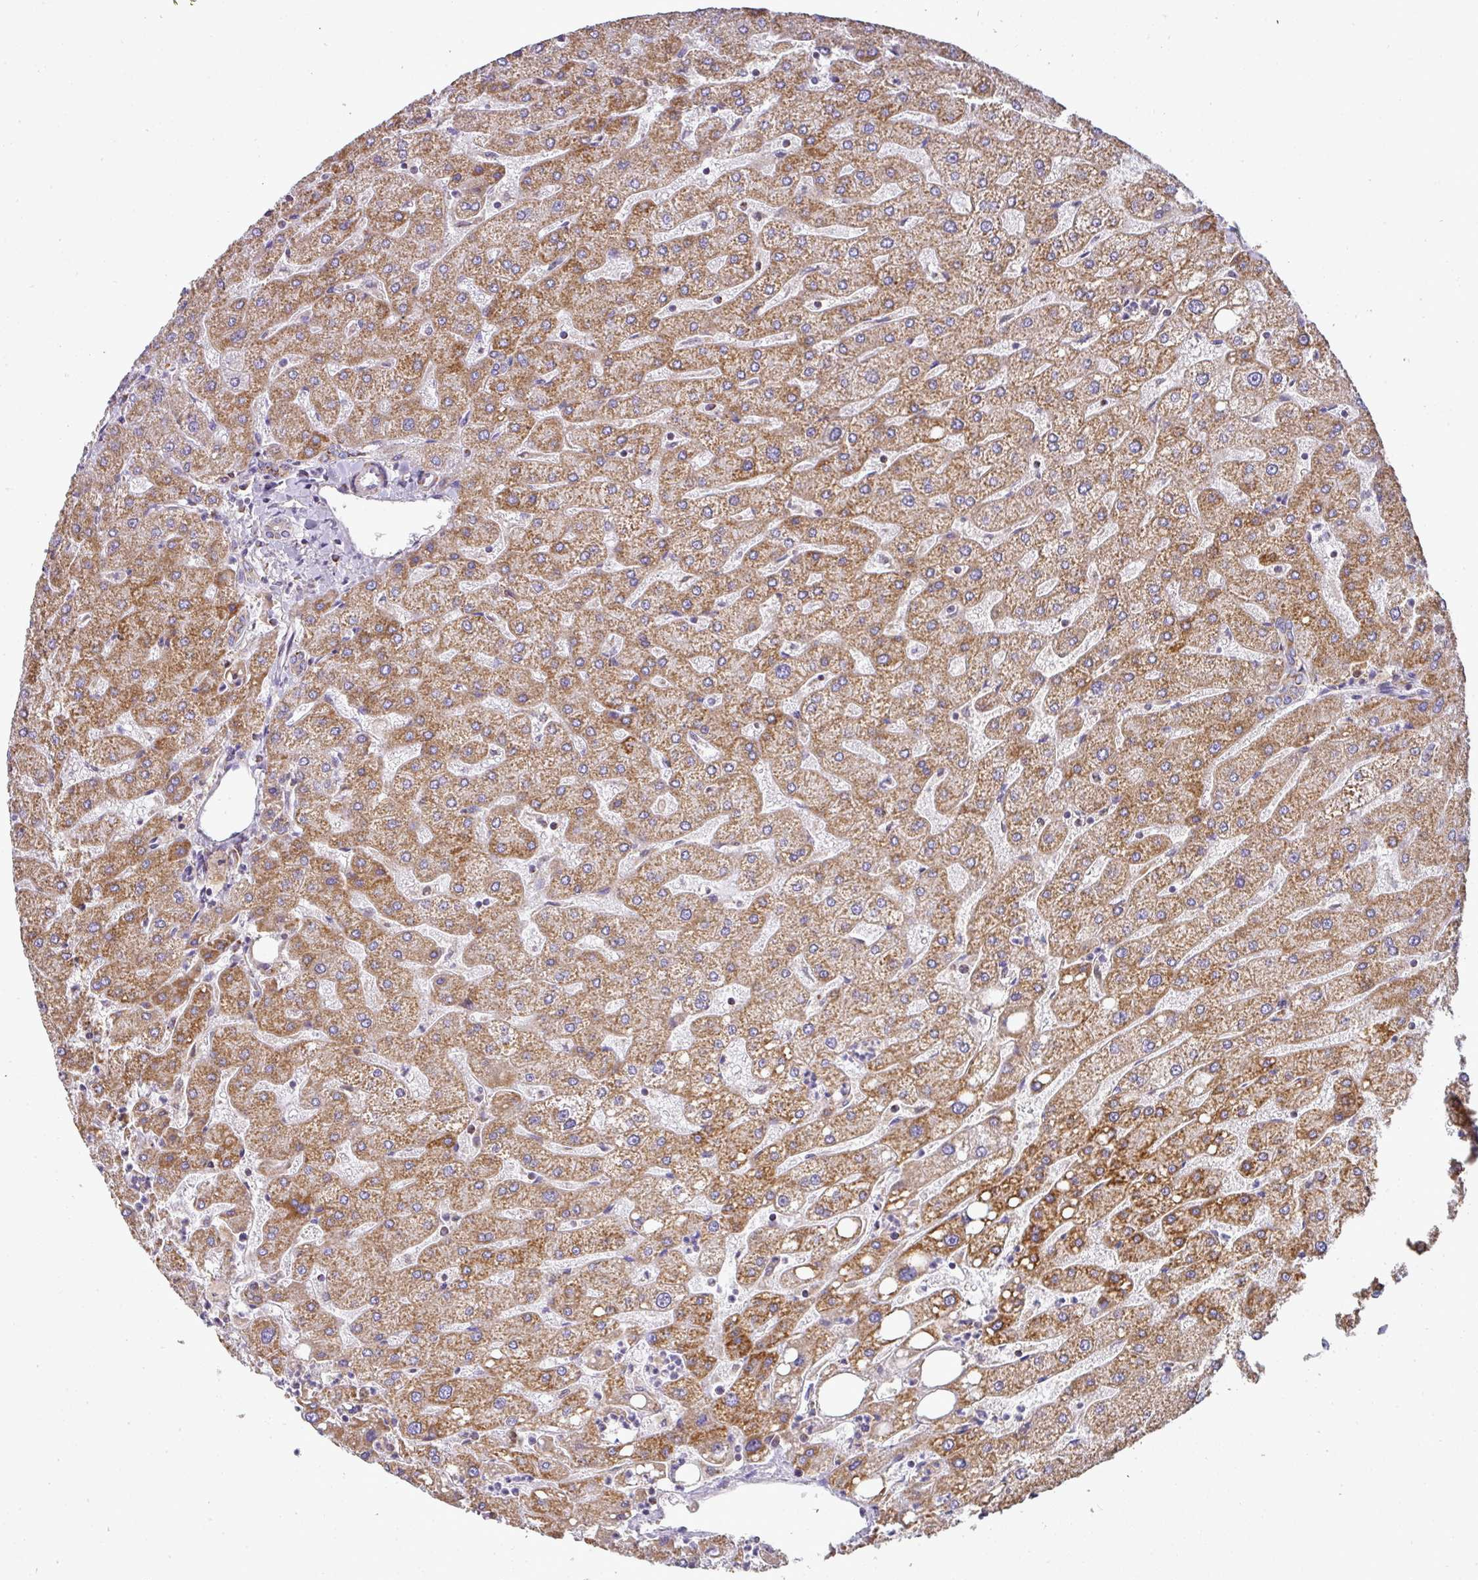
{"staining": {"intensity": "weak", "quantity": ">75%", "location": "cytoplasmic/membranous"}, "tissue": "liver", "cell_type": "Cholangiocytes", "image_type": "normal", "snomed": [{"axis": "morphology", "description": "Normal tissue, NOS"}, {"axis": "topography", "description": "Liver"}], "caption": "About >75% of cholangiocytes in unremarkable human liver reveal weak cytoplasmic/membranous protein expression as visualized by brown immunohistochemical staining.", "gene": "UQCRFS1", "patient": {"sex": "male", "age": 67}}